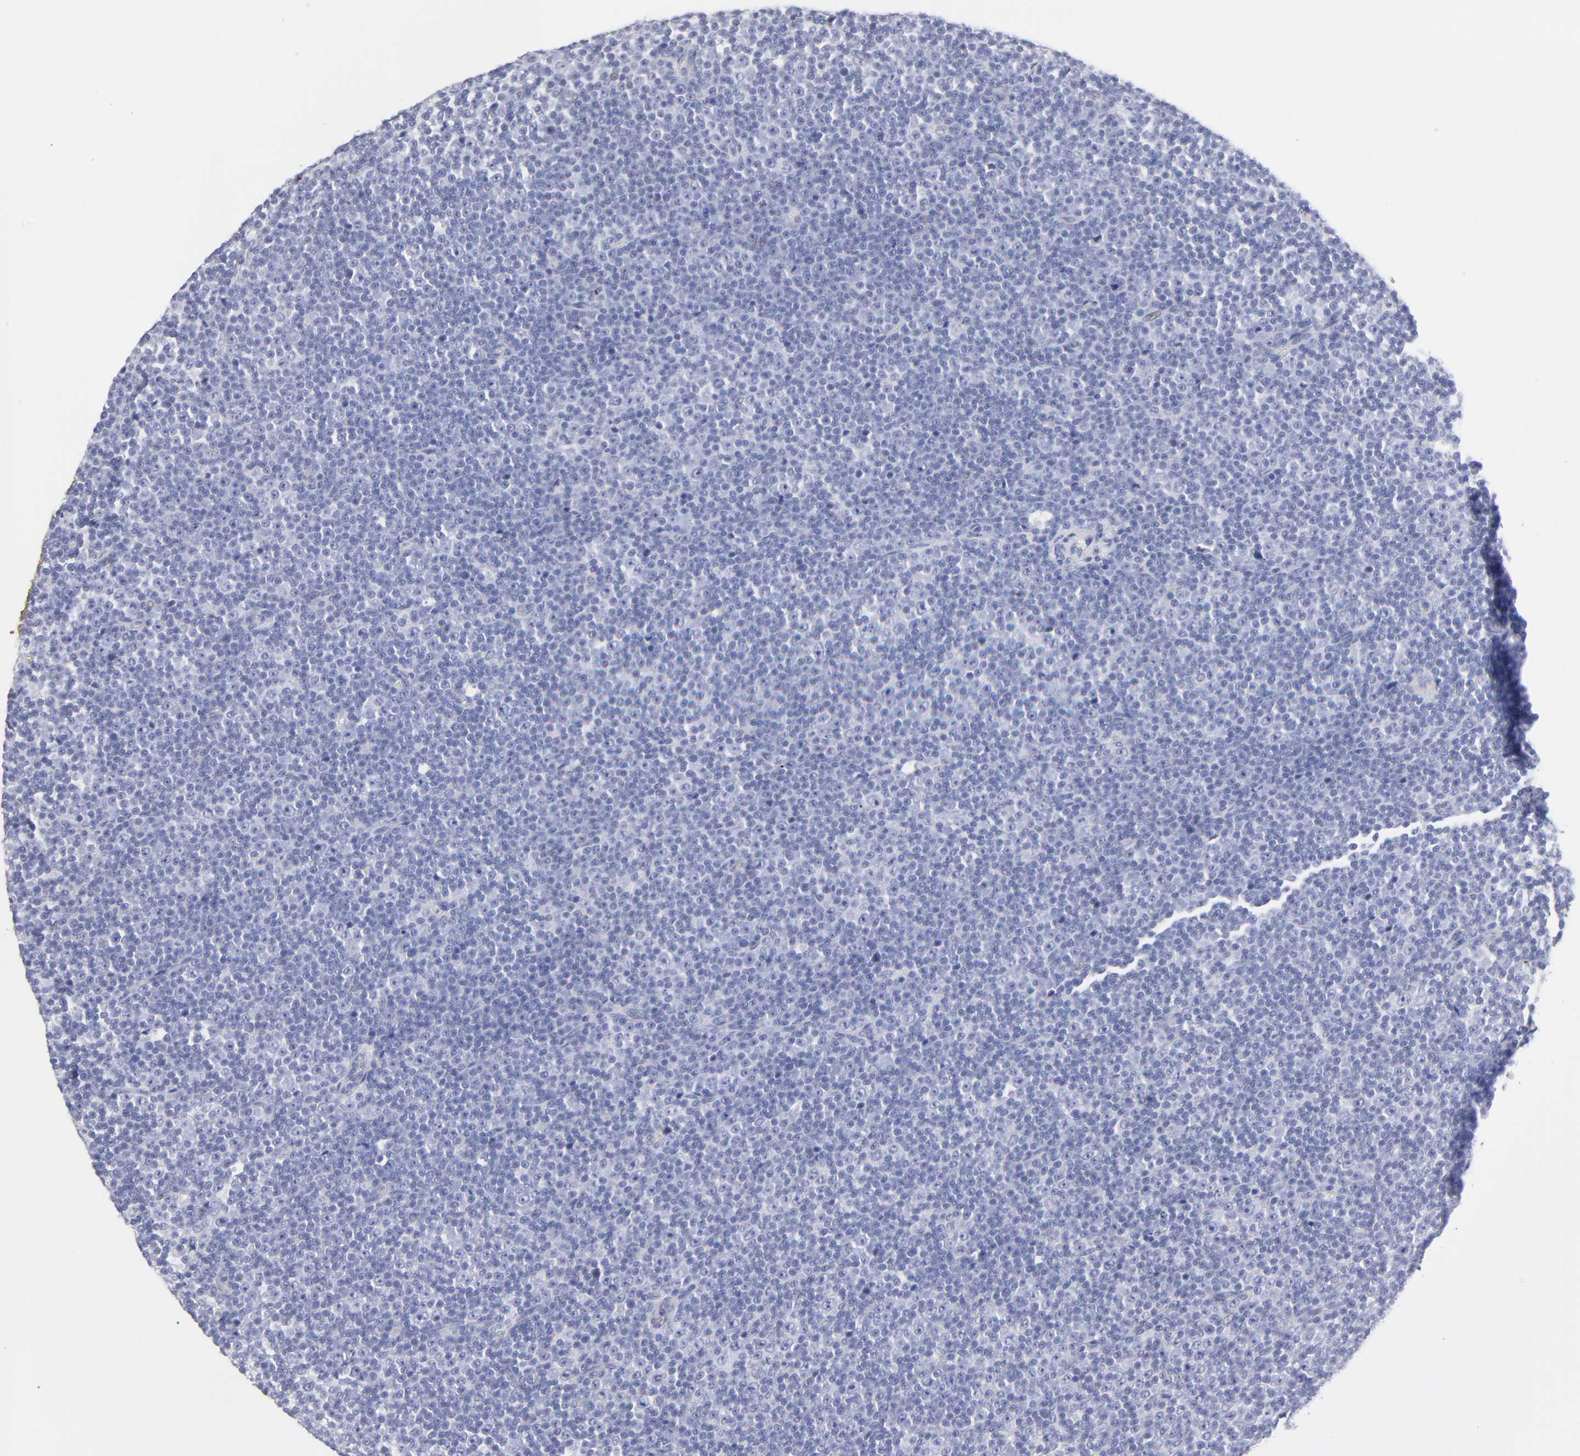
{"staining": {"intensity": "negative", "quantity": "none", "location": "none"}, "tissue": "lymphoma", "cell_type": "Tumor cells", "image_type": "cancer", "snomed": [{"axis": "morphology", "description": "Malignant lymphoma, non-Hodgkin's type, Low grade"}, {"axis": "topography", "description": "Lymph node"}], "caption": "Tumor cells show no significant staining in lymphoma.", "gene": "SMARCA1", "patient": {"sex": "female", "age": 67}}